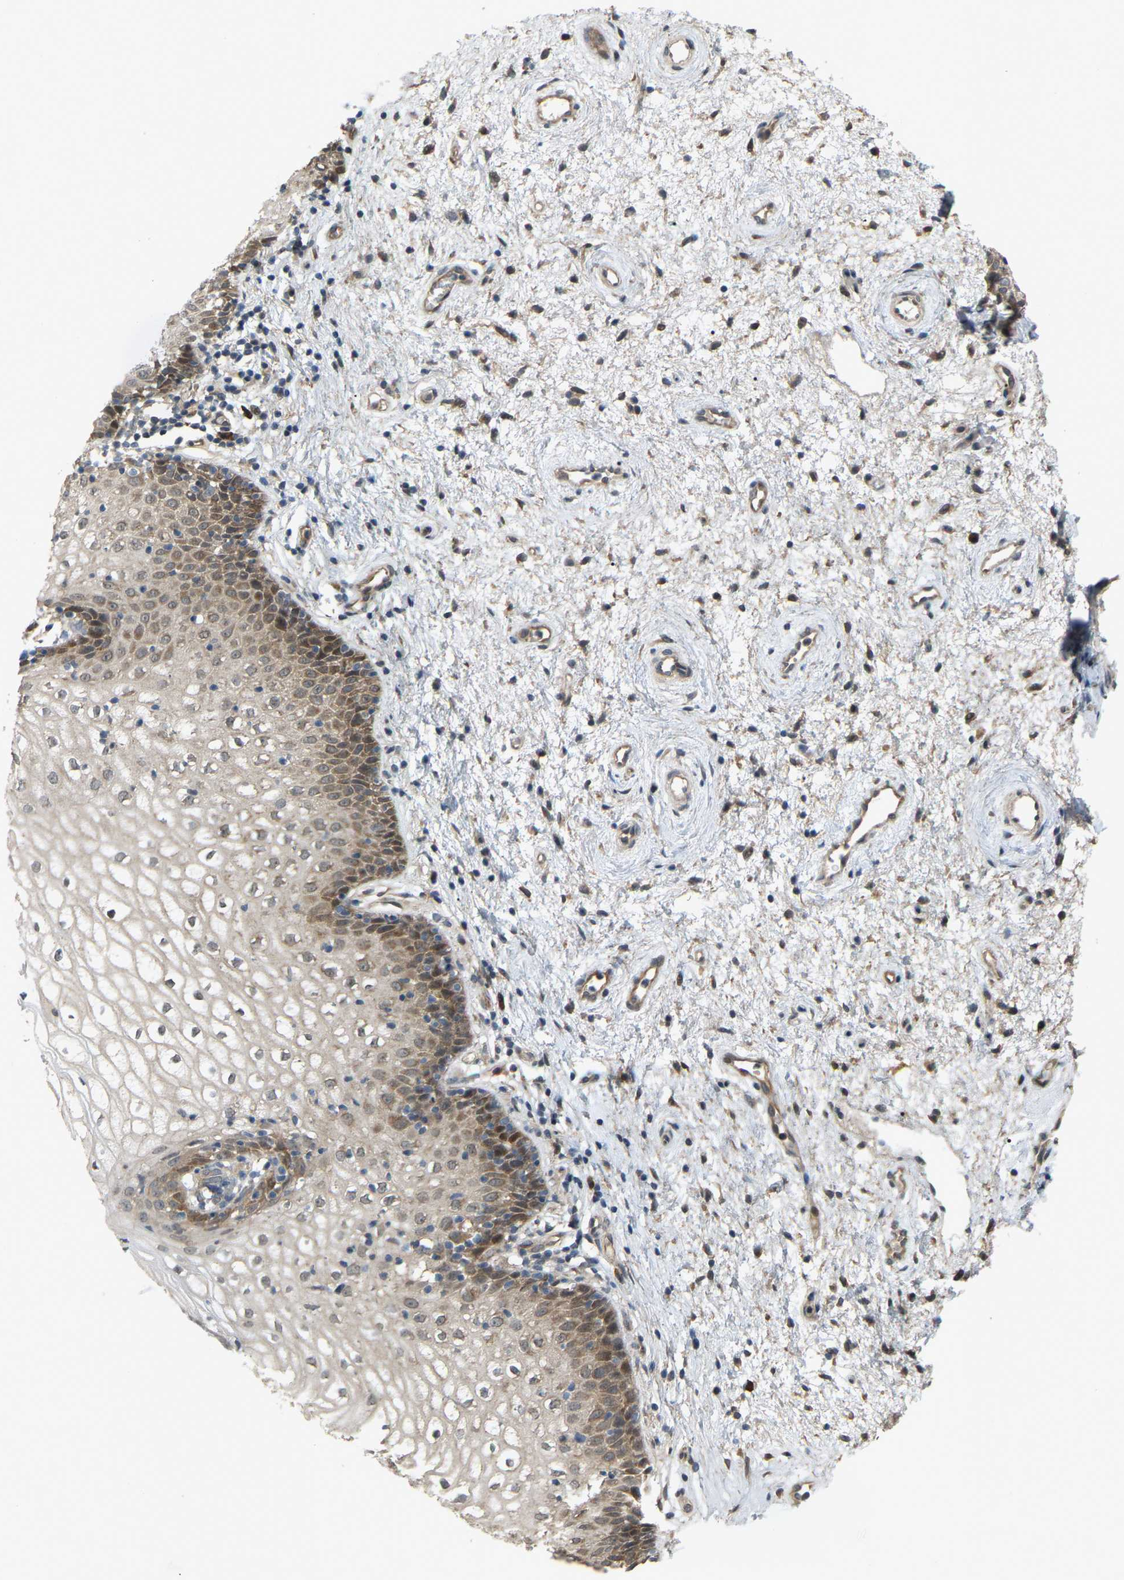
{"staining": {"intensity": "moderate", "quantity": "25%-75%", "location": "cytoplasmic/membranous"}, "tissue": "vagina", "cell_type": "Squamous epithelial cells", "image_type": "normal", "snomed": [{"axis": "morphology", "description": "Normal tissue, NOS"}, {"axis": "topography", "description": "Vagina"}], "caption": "Squamous epithelial cells reveal medium levels of moderate cytoplasmic/membranous positivity in approximately 25%-75% of cells in normal vagina.", "gene": "CROT", "patient": {"sex": "female", "age": 34}}